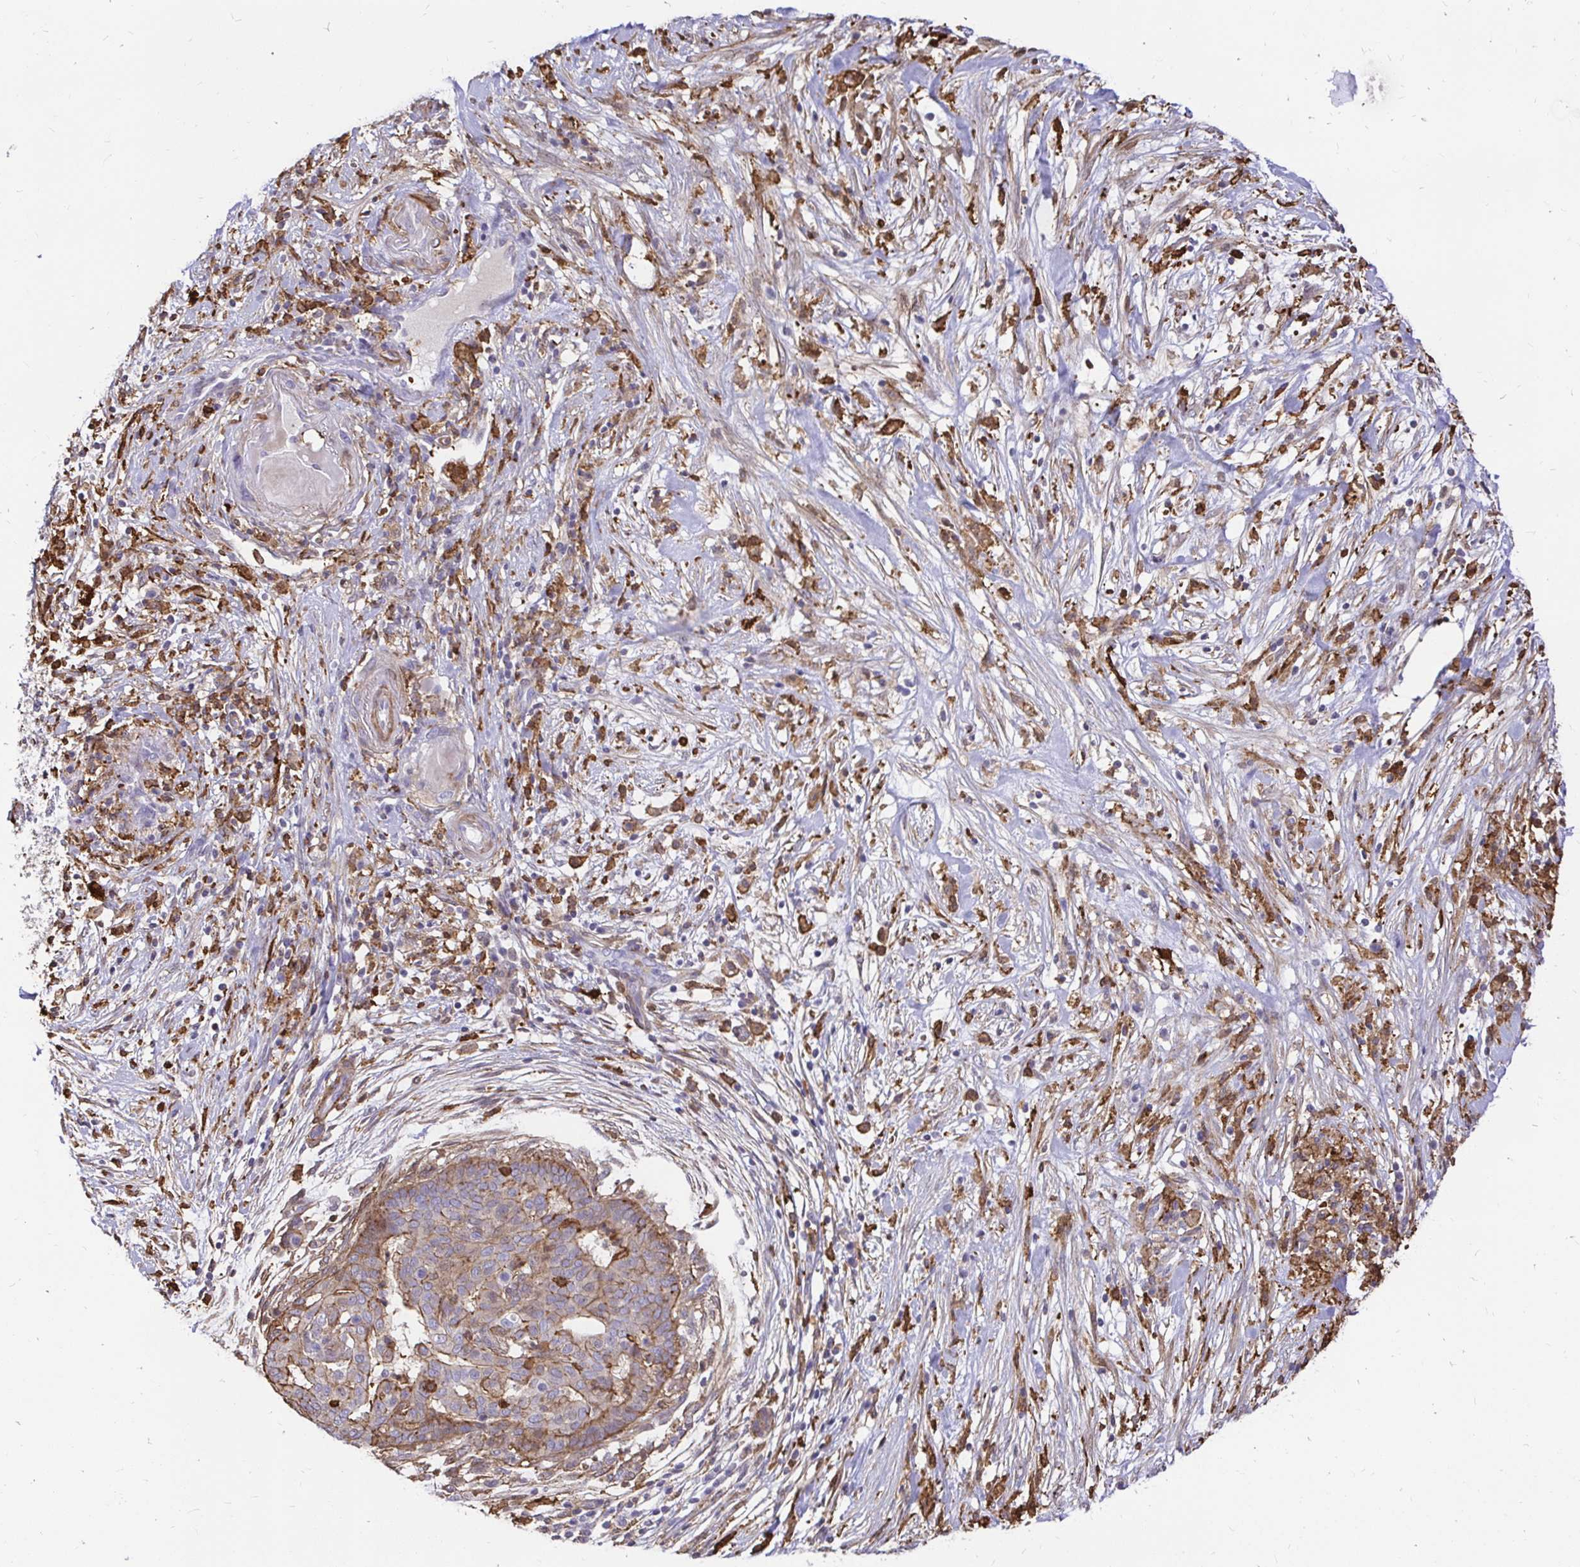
{"staining": {"intensity": "moderate", "quantity": "<25%", "location": "cytoplasmic/membranous"}, "tissue": "pancreatic cancer", "cell_type": "Tumor cells", "image_type": "cancer", "snomed": [{"axis": "morphology", "description": "Adenocarcinoma, NOS"}, {"axis": "topography", "description": "Pancreas"}], "caption": "Brown immunohistochemical staining in pancreatic adenocarcinoma shows moderate cytoplasmic/membranous staining in about <25% of tumor cells.", "gene": "GSN", "patient": {"sex": "male", "age": 44}}